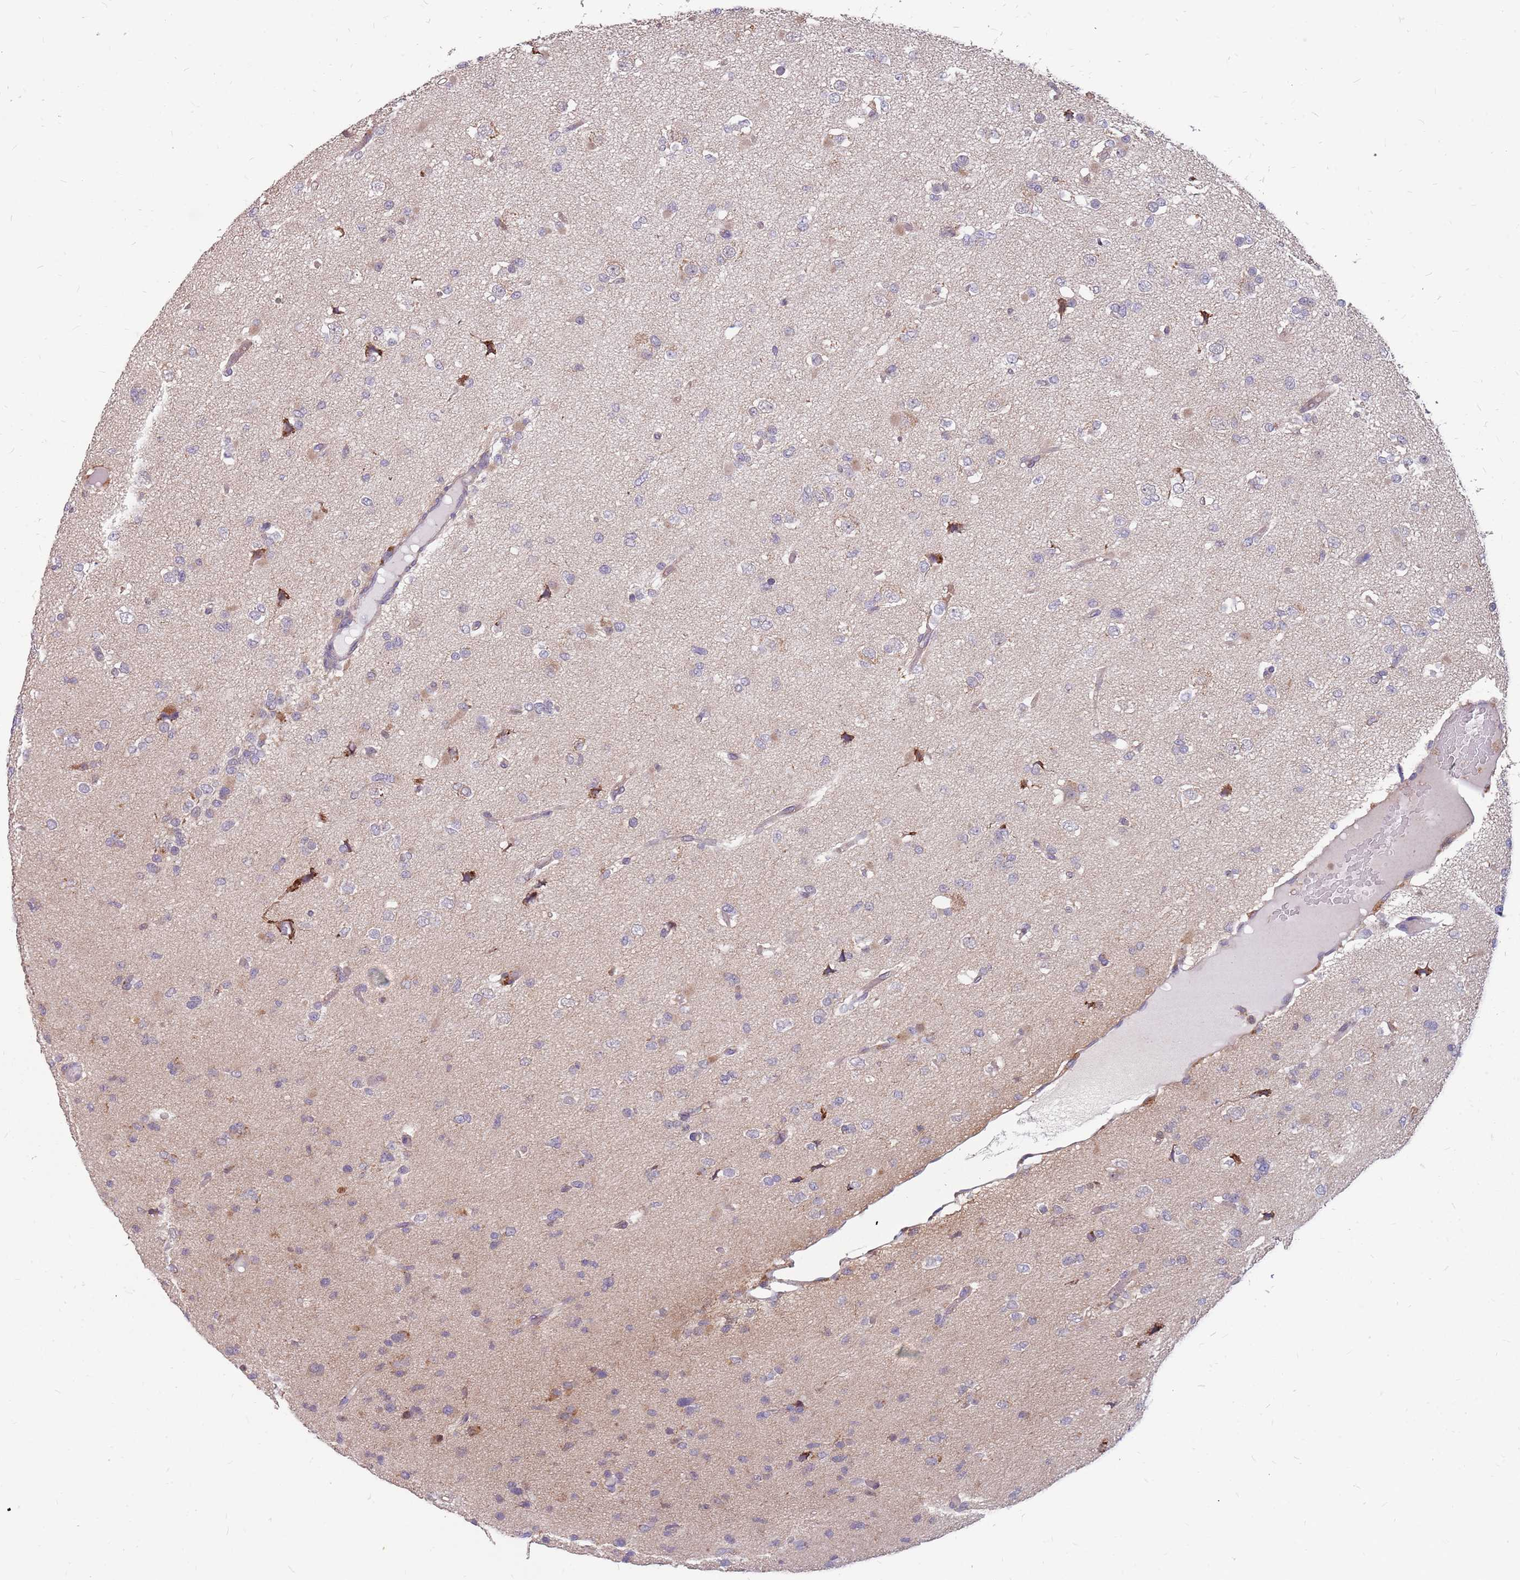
{"staining": {"intensity": "negative", "quantity": "none", "location": "none"}, "tissue": "glioma", "cell_type": "Tumor cells", "image_type": "cancer", "snomed": [{"axis": "morphology", "description": "Glioma, malignant, Low grade"}, {"axis": "topography", "description": "Brain"}], "caption": "A photomicrograph of malignant low-grade glioma stained for a protein demonstrates no brown staining in tumor cells.", "gene": "NME4", "patient": {"sex": "female", "age": 22}}